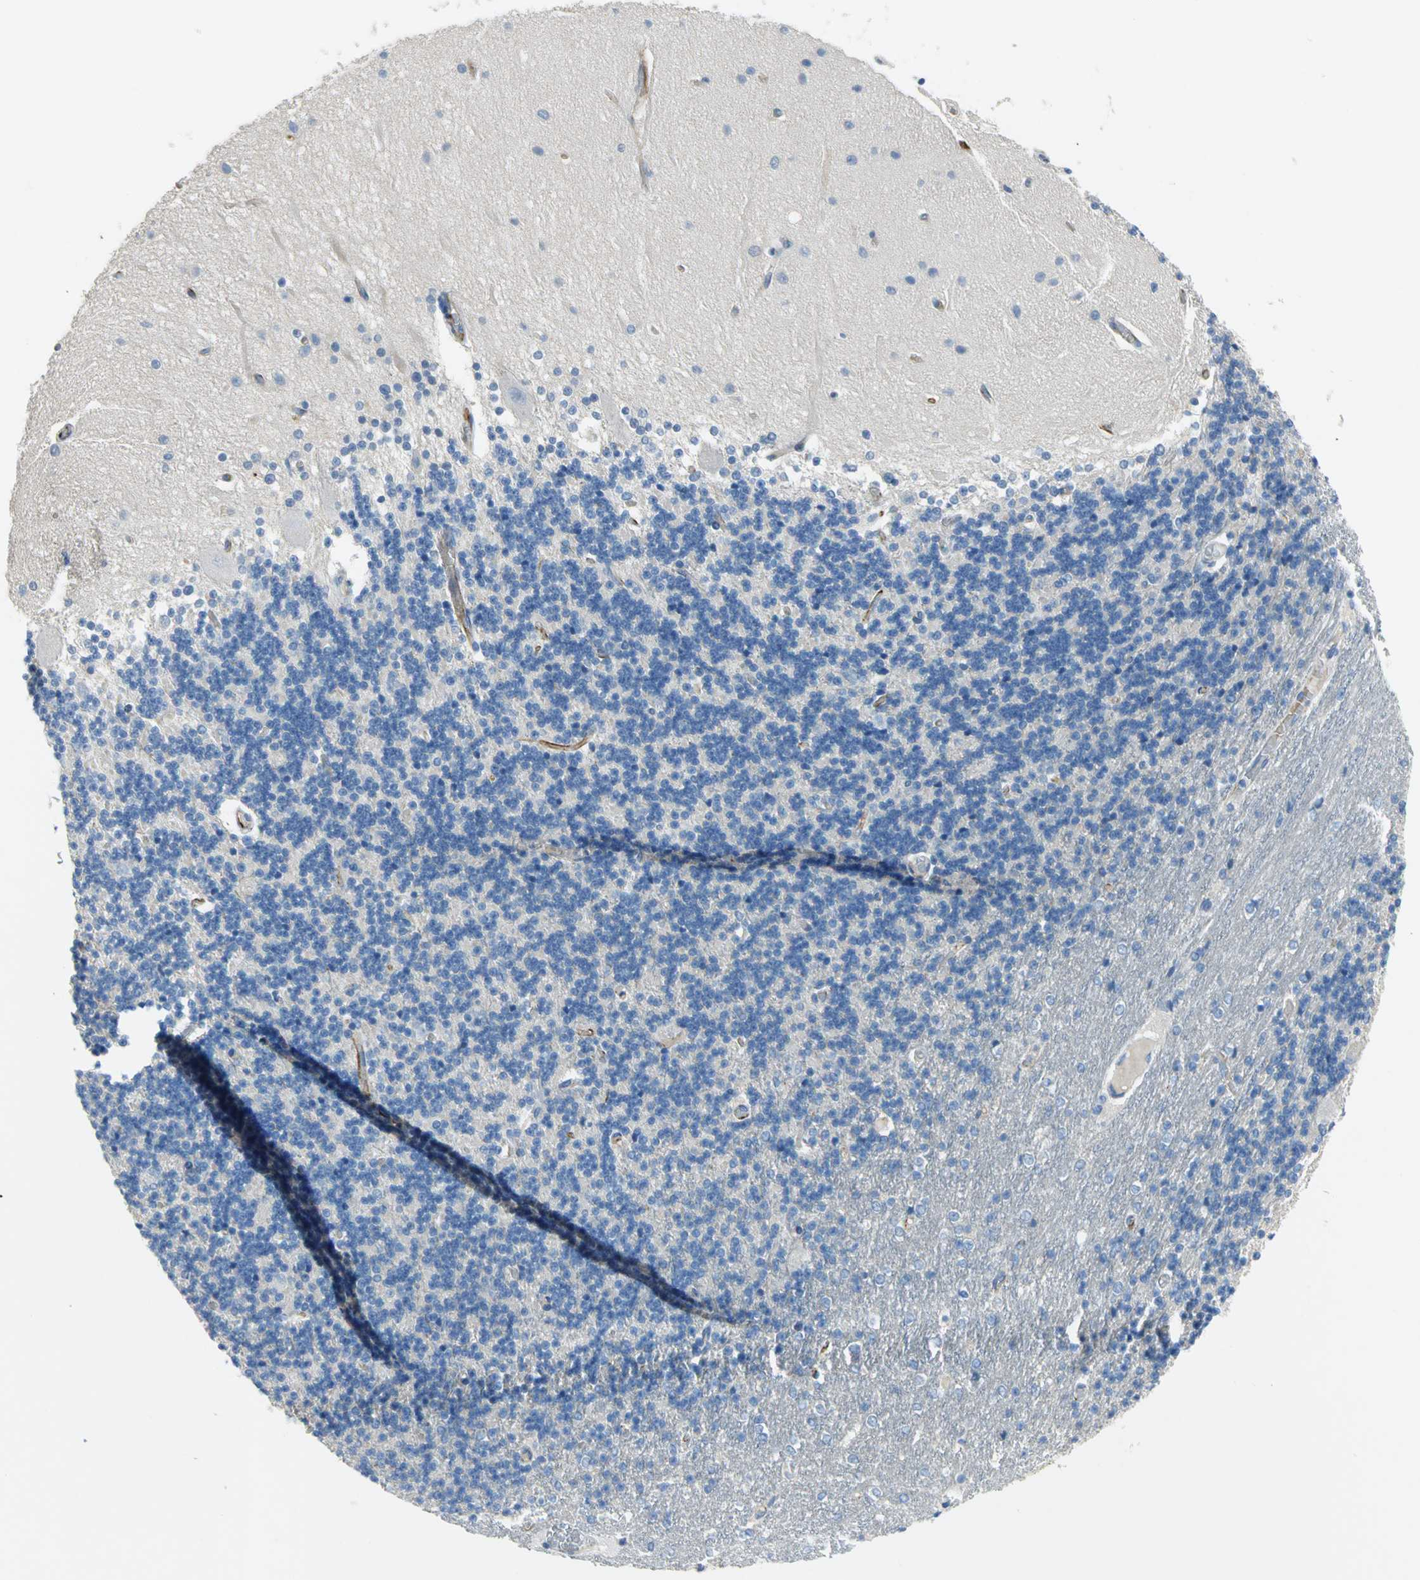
{"staining": {"intensity": "negative", "quantity": "none", "location": "none"}, "tissue": "cerebellum", "cell_type": "Cells in granular layer", "image_type": "normal", "snomed": [{"axis": "morphology", "description": "Normal tissue, NOS"}, {"axis": "topography", "description": "Cerebellum"}], "caption": "Cells in granular layer are negative for protein expression in normal human cerebellum. Nuclei are stained in blue.", "gene": "ALOX15", "patient": {"sex": "female", "age": 54}}